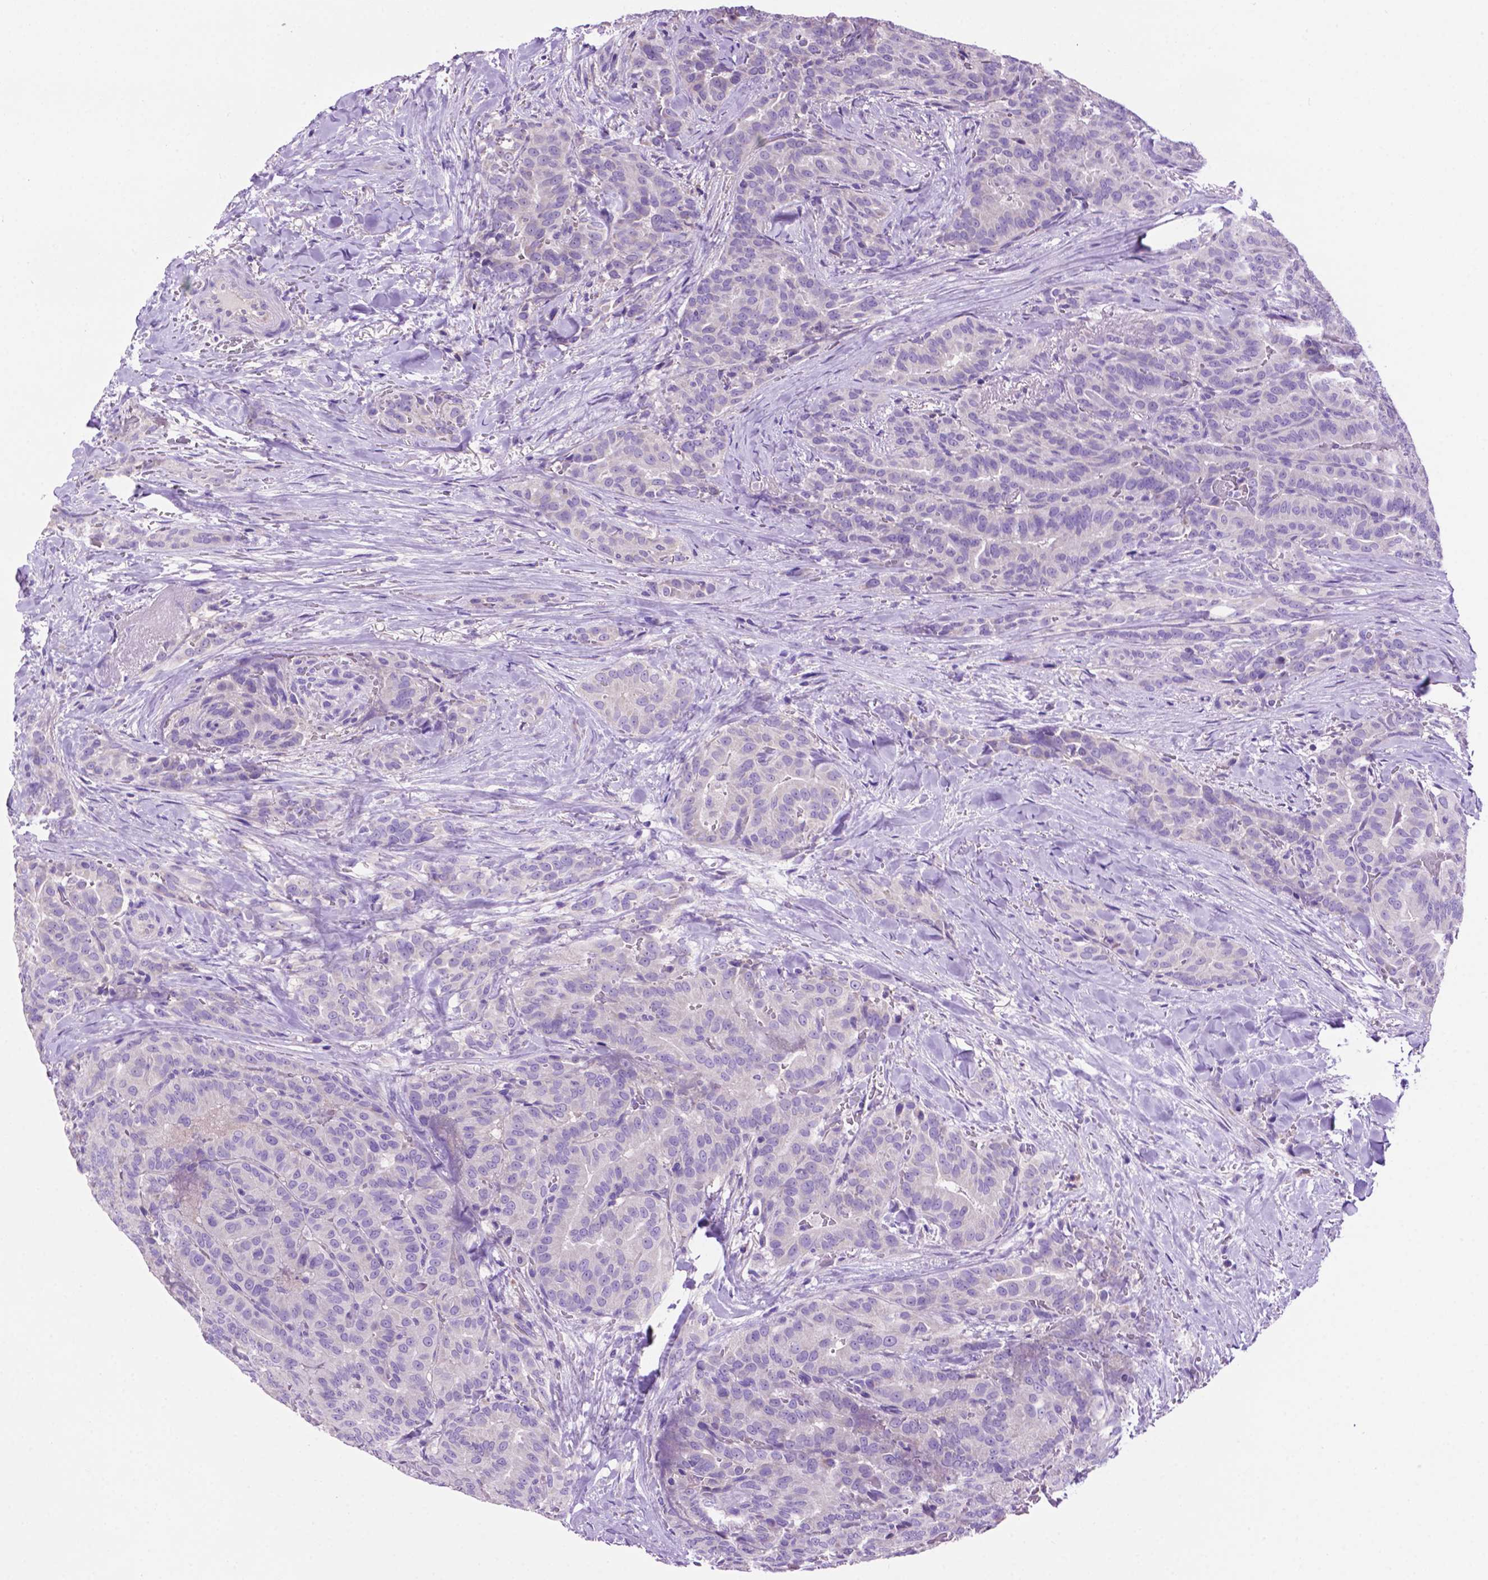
{"staining": {"intensity": "negative", "quantity": "none", "location": "none"}, "tissue": "thyroid cancer", "cell_type": "Tumor cells", "image_type": "cancer", "snomed": [{"axis": "morphology", "description": "Papillary adenocarcinoma, NOS"}, {"axis": "topography", "description": "Thyroid gland"}], "caption": "An image of human thyroid papillary adenocarcinoma is negative for staining in tumor cells.", "gene": "PHYHIP", "patient": {"sex": "male", "age": 61}}